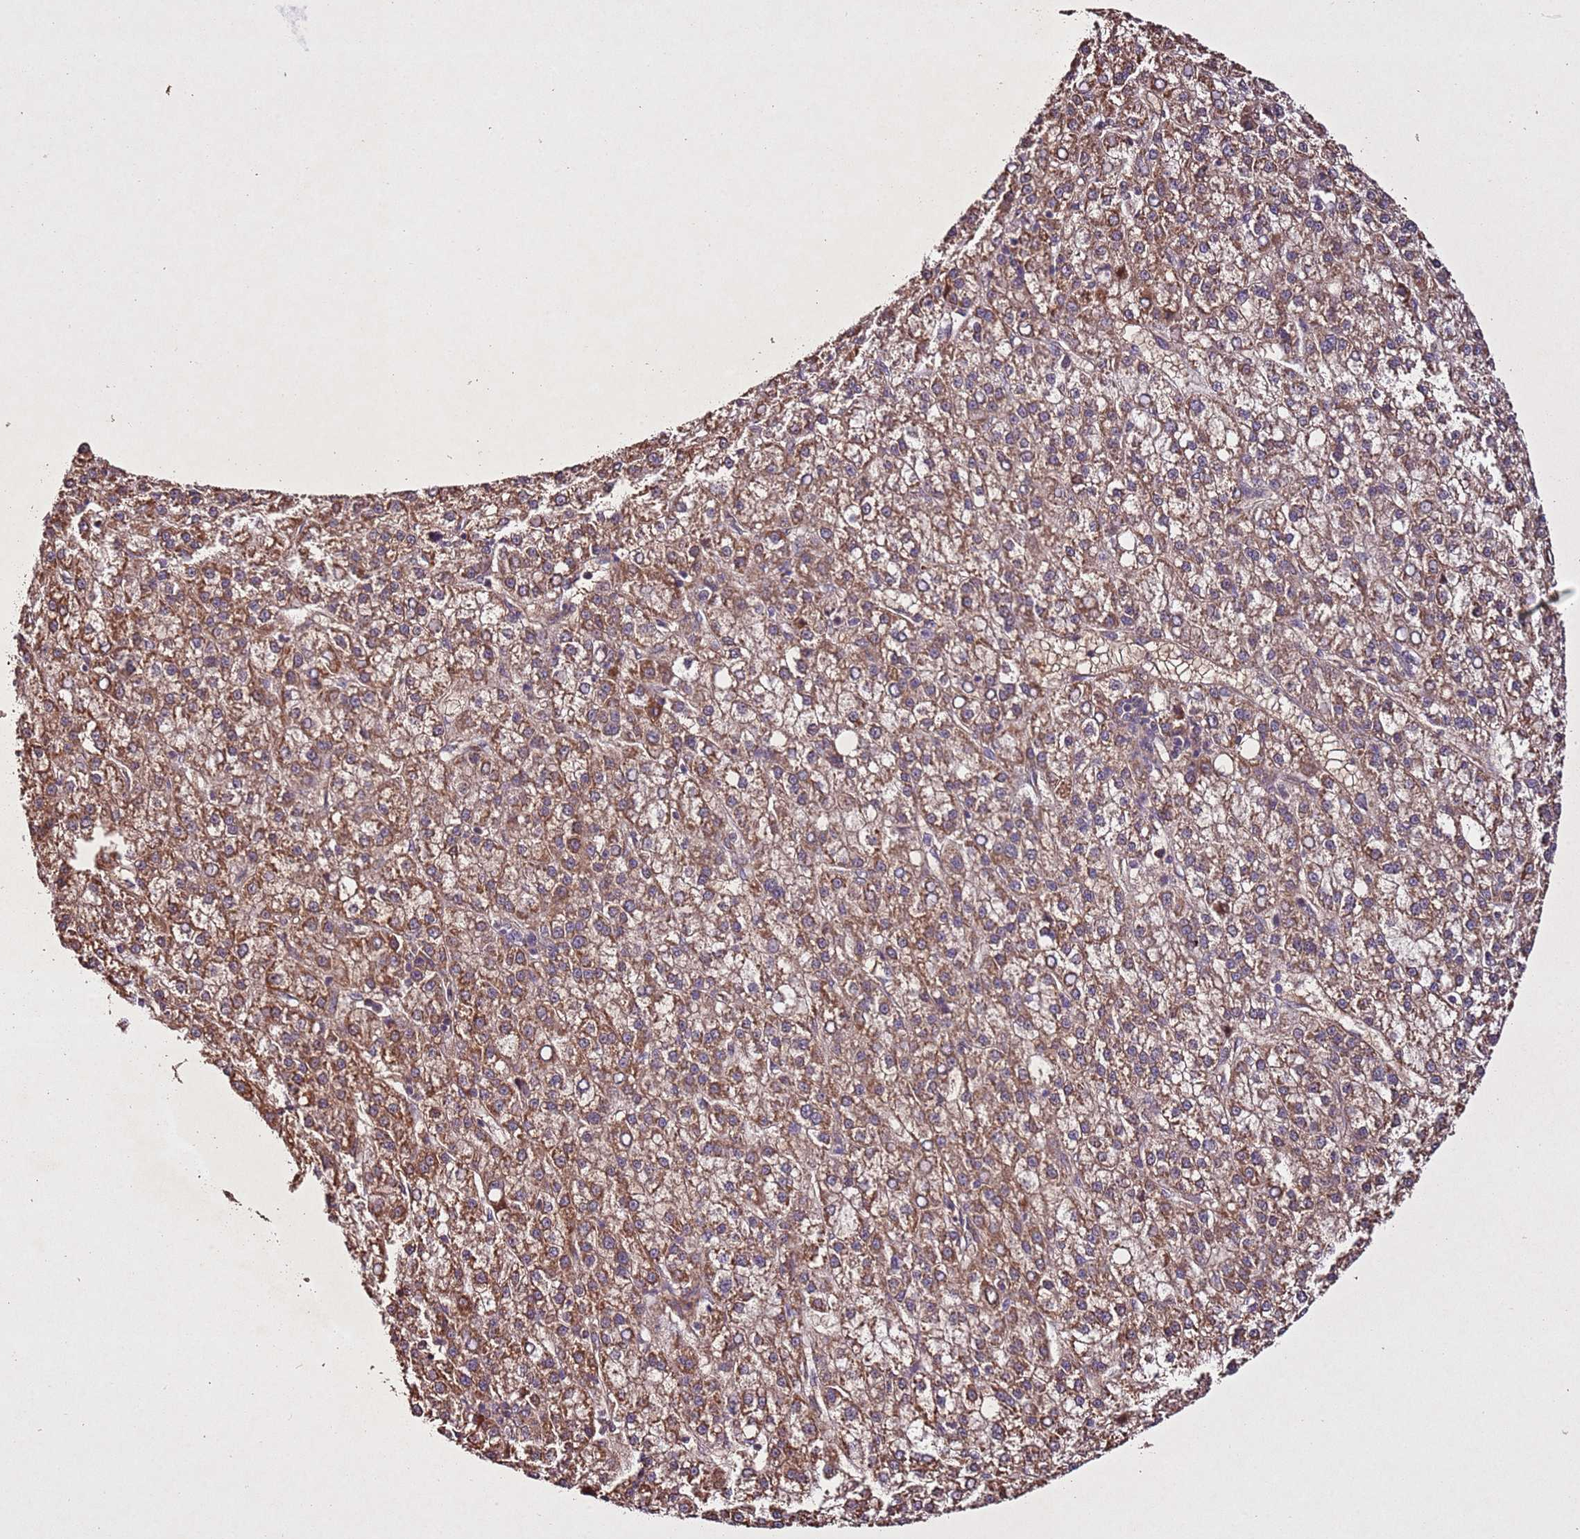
{"staining": {"intensity": "moderate", "quantity": ">75%", "location": "cytoplasmic/membranous"}, "tissue": "liver cancer", "cell_type": "Tumor cells", "image_type": "cancer", "snomed": [{"axis": "morphology", "description": "Carcinoma, Hepatocellular, NOS"}, {"axis": "topography", "description": "Liver"}], "caption": "Immunohistochemistry (IHC) histopathology image of neoplastic tissue: human liver hepatocellular carcinoma stained using immunohistochemistry (IHC) exhibits medium levels of moderate protein expression localized specifically in the cytoplasmic/membranous of tumor cells, appearing as a cytoplasmic/membranous brown color.", "gene": "PTMA", "patient": {"sex": "female", "age": 58}}